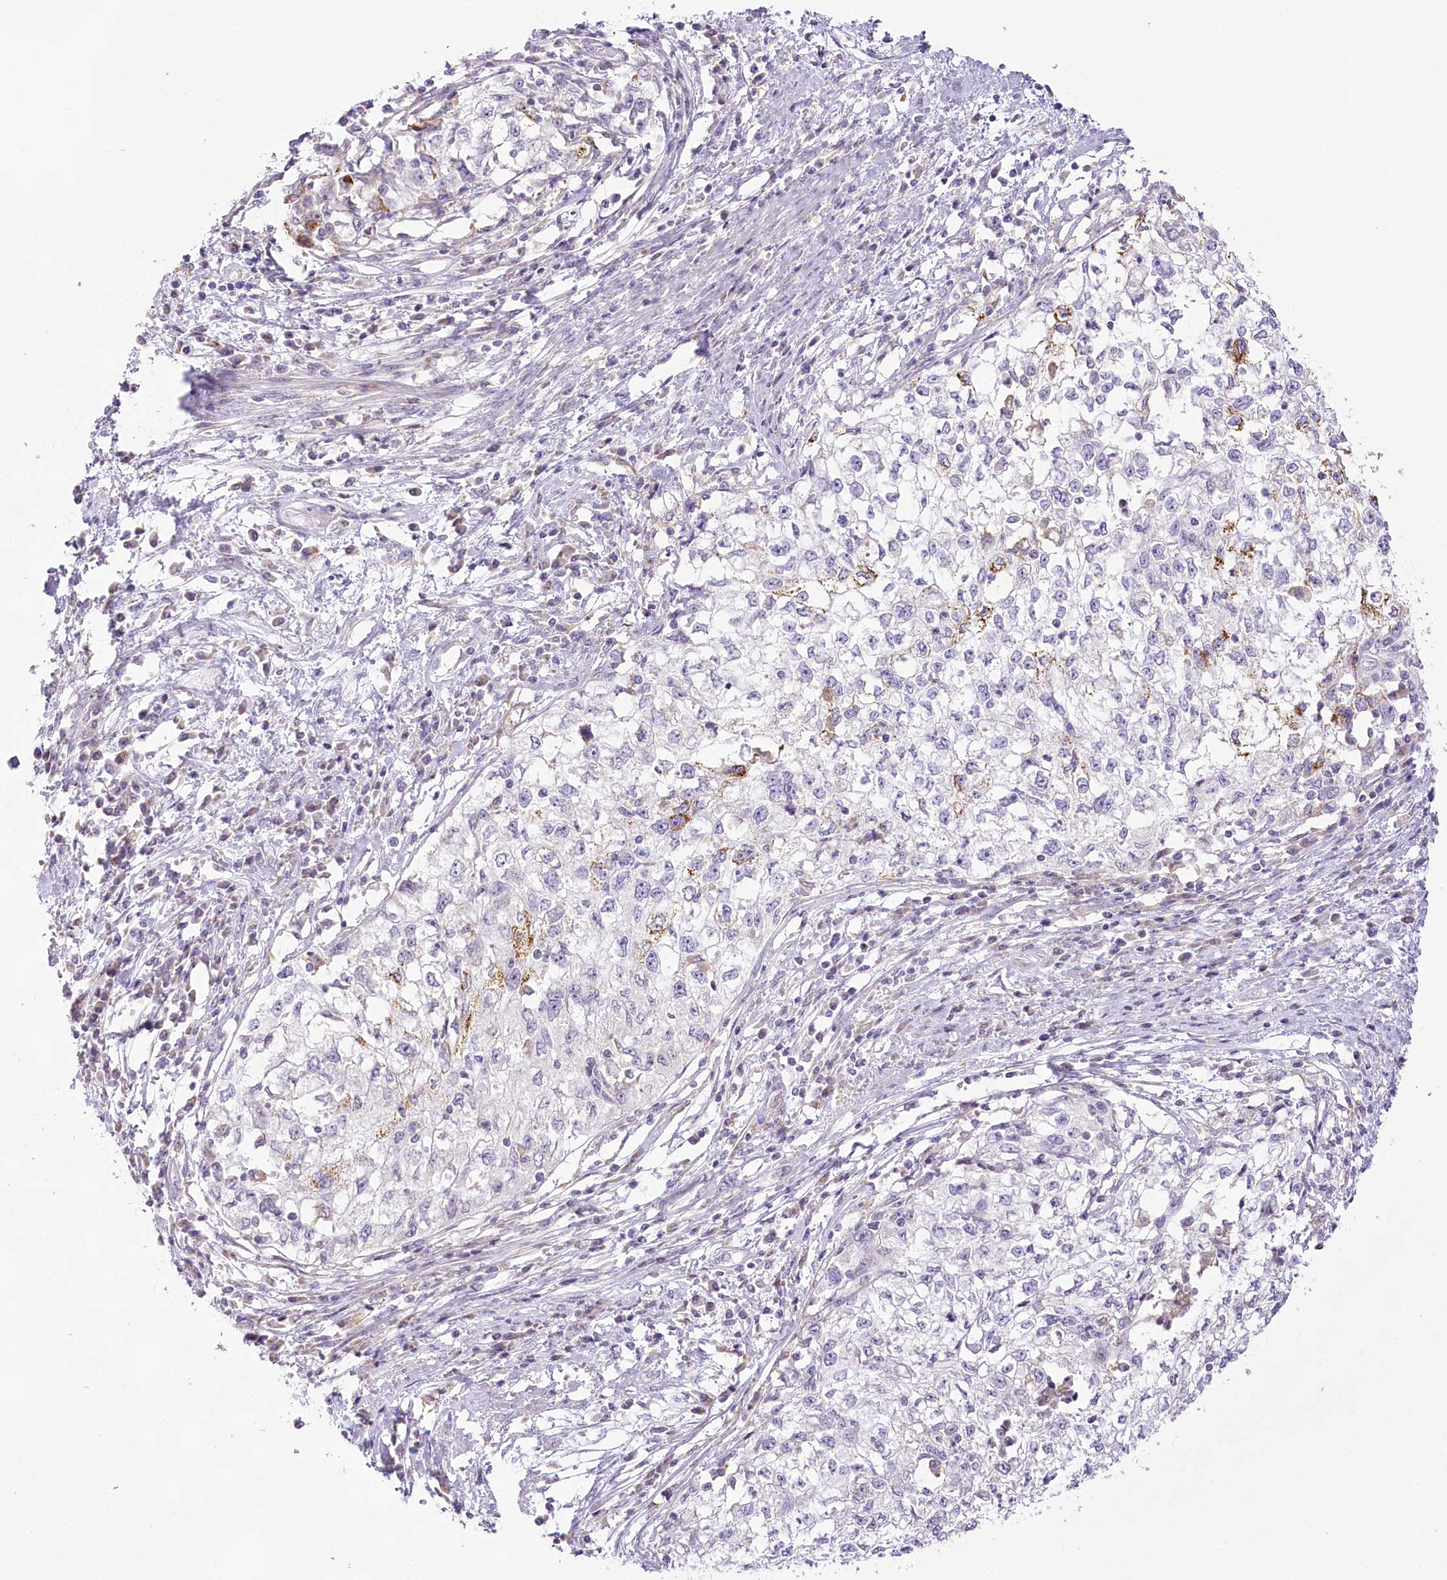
{"staining": {"intensity": "negative", "quantity": "none", "location": "none"}, "tissue": "cervical cancer", "cell_type": "Tumor cells", "image_type": "cancer", "snomed": [{"axis": "morphology", "description": "Squamous cell carcinoma, NOS"}, {"axis": "topography", "description": "Cervix"}], "caption": "Immunohistochemical staining of human squamous cell carcinoma (cervical) shows no significant positivity in tumor cells. (DAB immunohistochemistry with hematoxylin counter stain).", "gene": "CCDC30", "patient": {"sex": "female", "age": 57}}